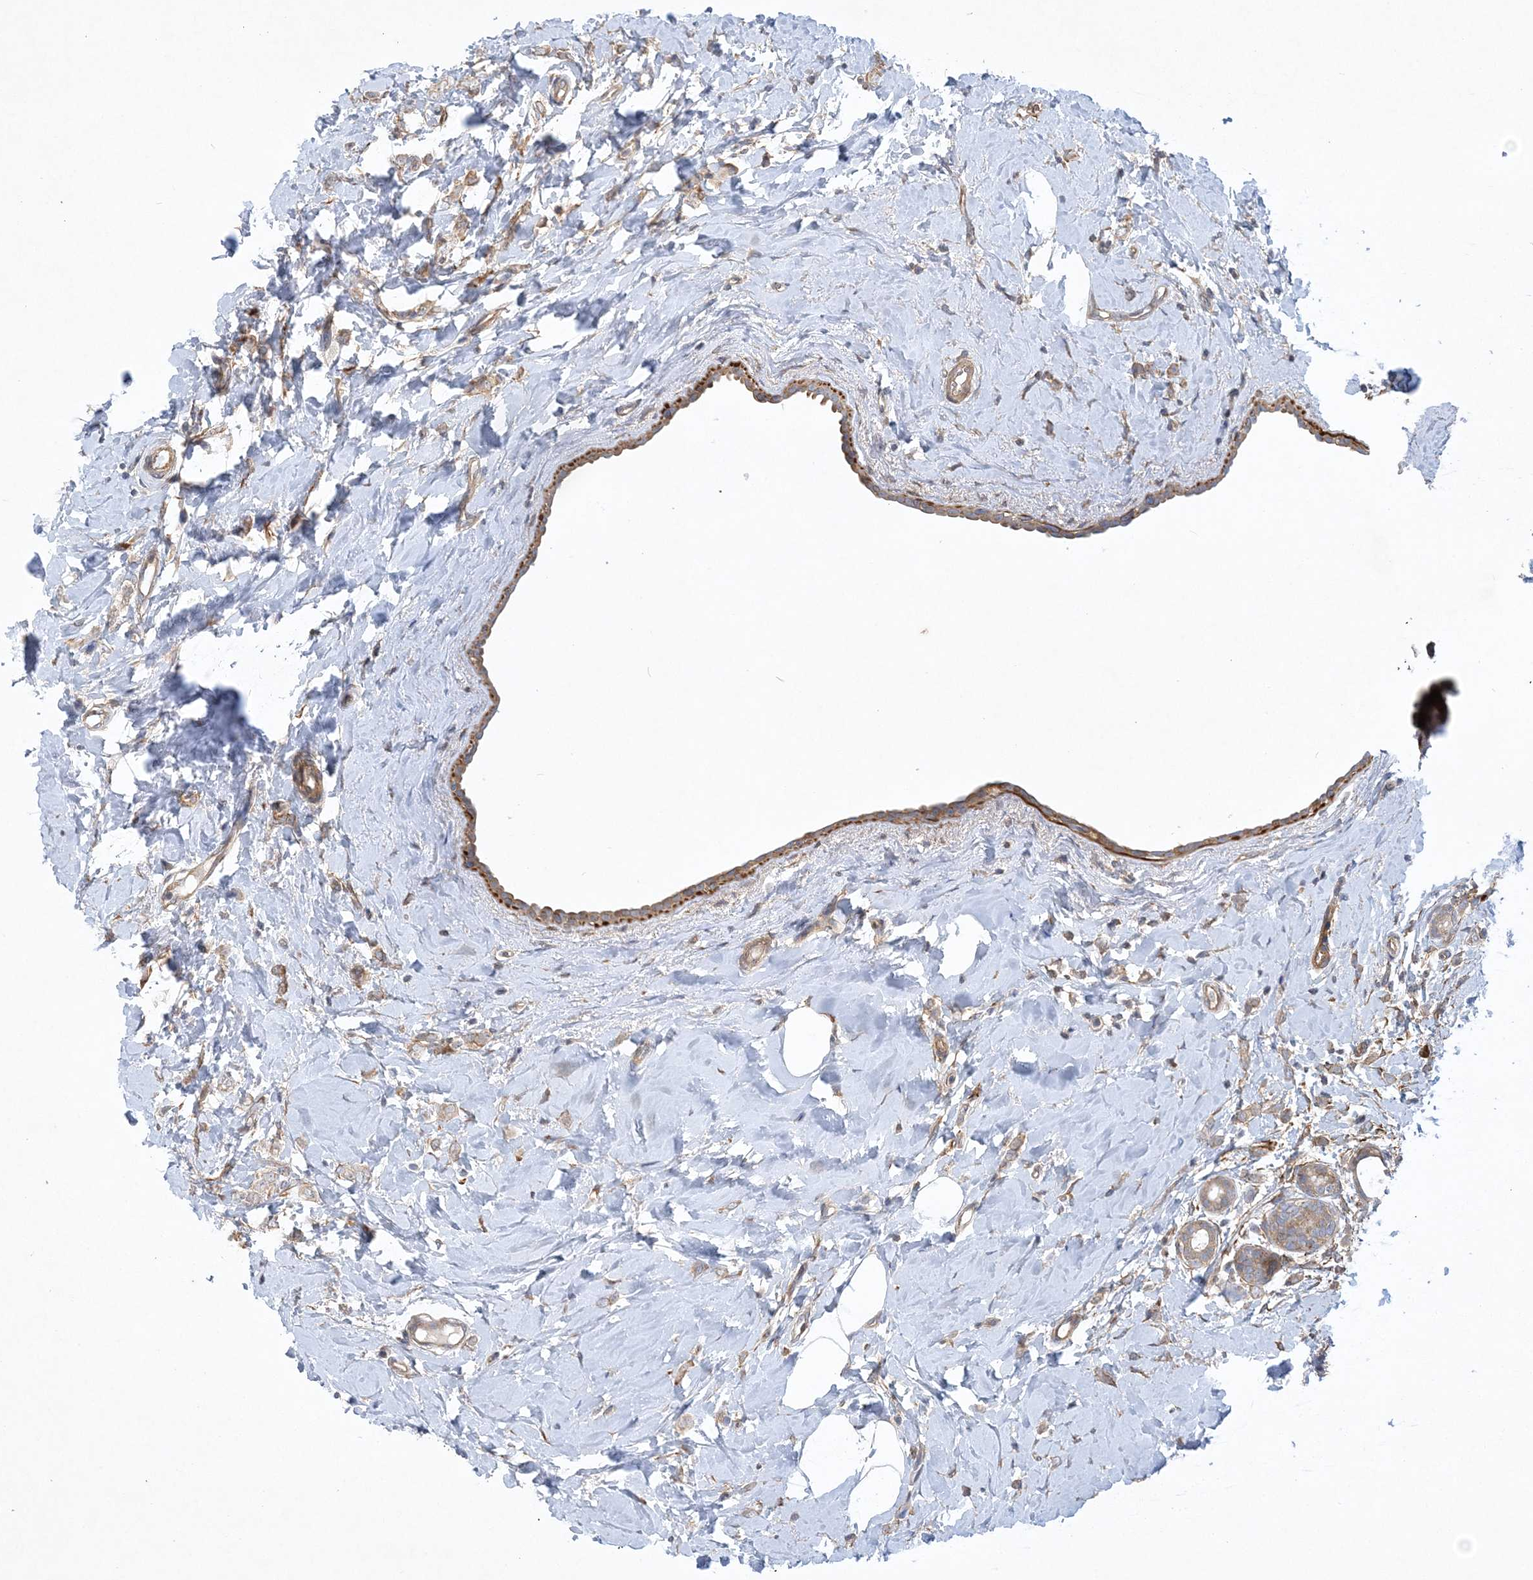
{"staining": {"intensity": "weak", "quantity": "25%-75%", "location": "cytoplasmic/membranous"}, "tissue": "breast cancer", "cell_type": "Tumor cells", "image_type": "cancer", "snomed": [{"axis": "morphology", "description": "Lobular carcinoma"}, {"axis": "topography", "description": "Breast"}], "caption": "Breast lobular carcinoma tissue exhibits weak cytoplasmic/membranous staining in about 25%-75% of tumor cells, visualized by immunohistochemistry.", "gene": "MAP4K5", "patient": {"sex": "female", "age": 47}}